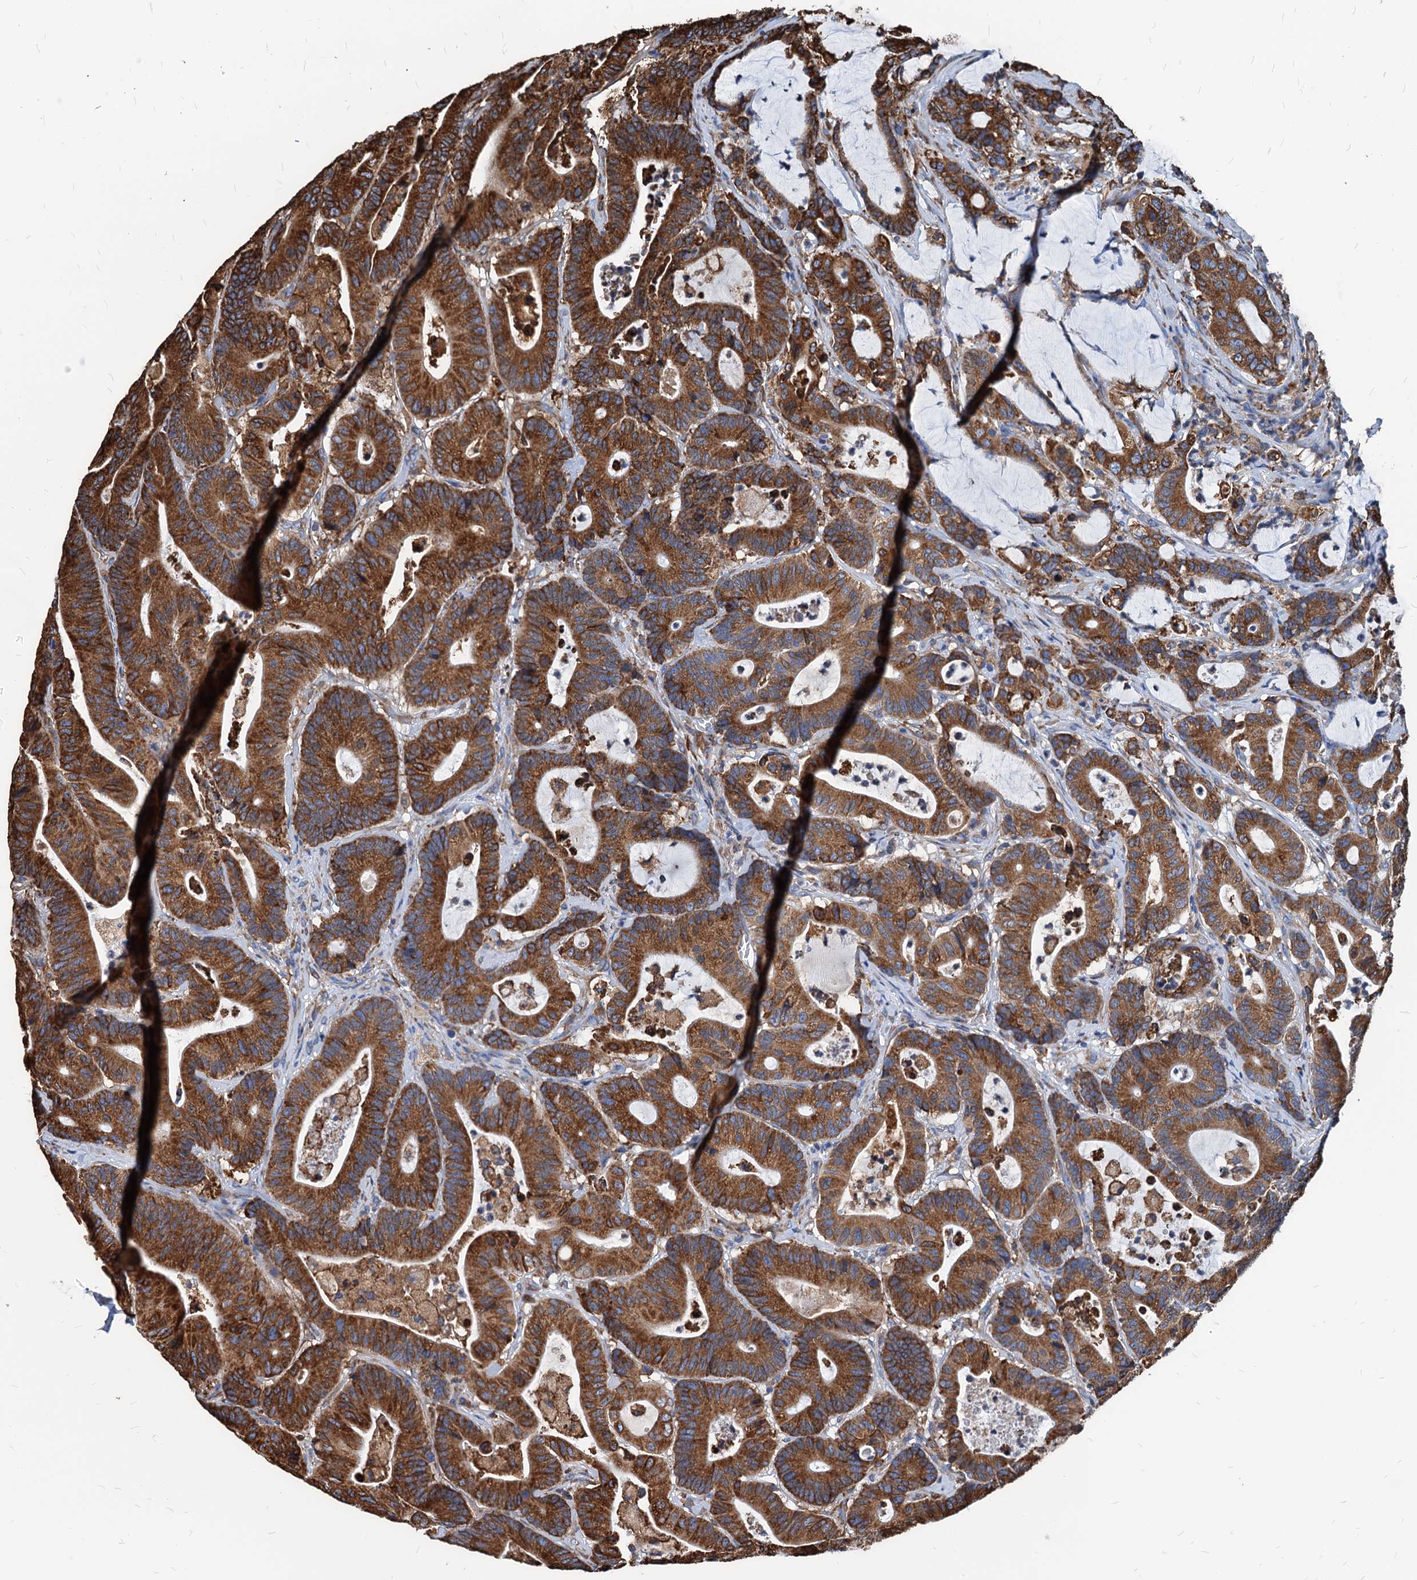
{"staining": {"intensity": "strong", "quantity": ">75%", "location": "cytoplasmic/membranous"}, "tissue": "colorectal cancer", "cell_type": "Tumor cells", "image_type": "cancer", "snomed": [{"axis": "morphology", "description": "Adenocarcinoma, NOS"}, {"axis": "topography", "description": "Colon"}], "caption": "IHC staining of colorectal cancer (adenocarcinoma), which exhibits high levels of strong cytoplasmic/membranous expression in approximately >75% of tumor cells indicating strong cytoplasmic/membranous protein positivity. The staining was performed using DAB (brown) for protein detection and nuclei were counterstained in hematoxylin (blue).", "gene": "HSPA5", "patient": {"sex": "female", "age": 84}}